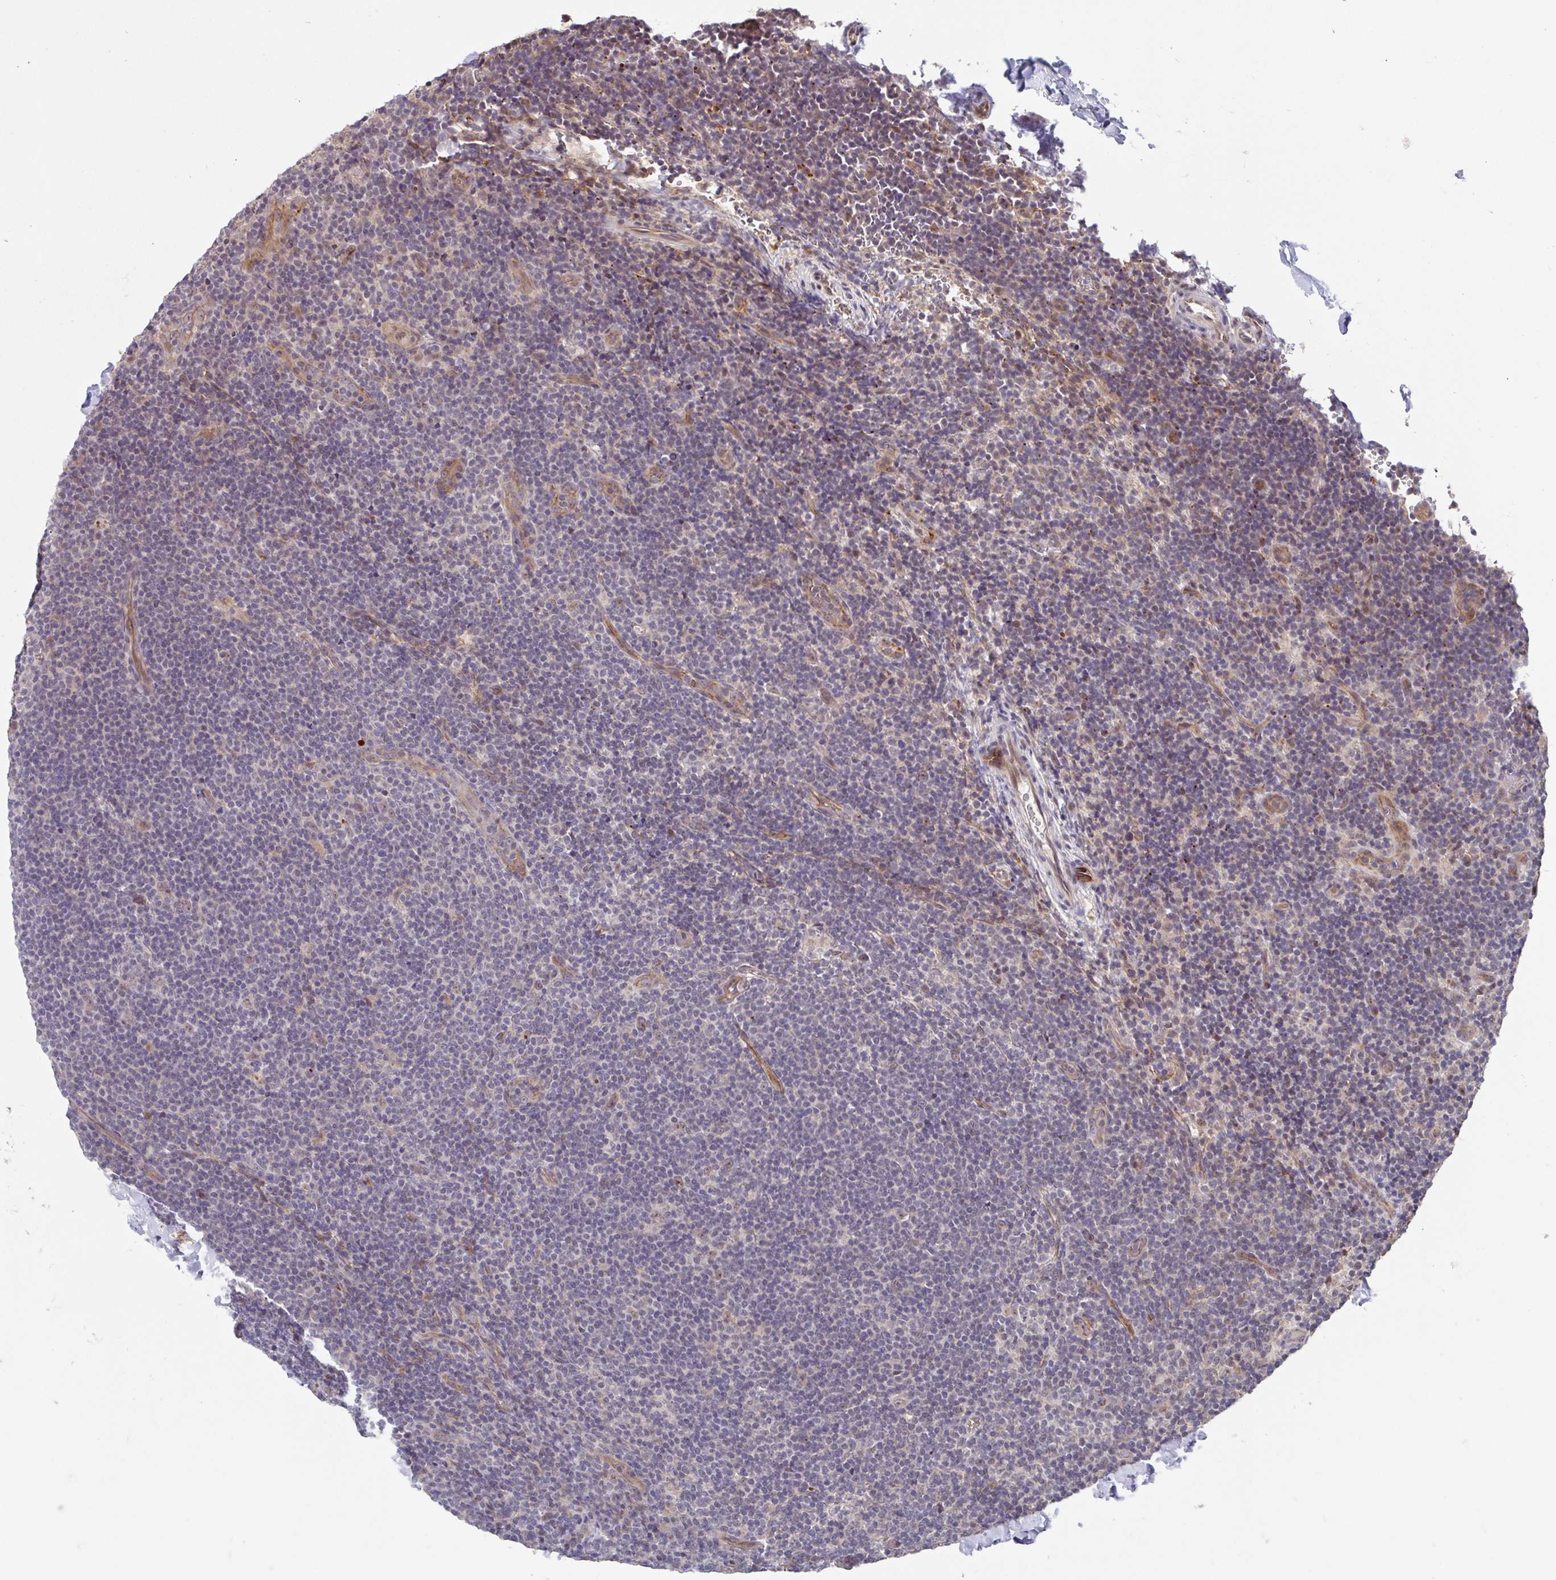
{"staining": {"intensity": "weak", "quantity": "25%-75%", "location": "cytoplasmic/membranous,nuclear"}, "tissue": "lymphoma", "cell_type": "Tumor cells", "image_type": "cancer", "snomed": [{"axis": "morphology", "description": "Hodgkin's disease, NOS"}, {"axis": "topography", "description": "Lymph node"}], "caption": "Tumor cells reveal weak cytoplasmic/membranous and nuclear positivity in about 25%-75% of cells in lymphoma.", "gene": "STYXL1", "patient": {"sex": "female", "age": 57}}